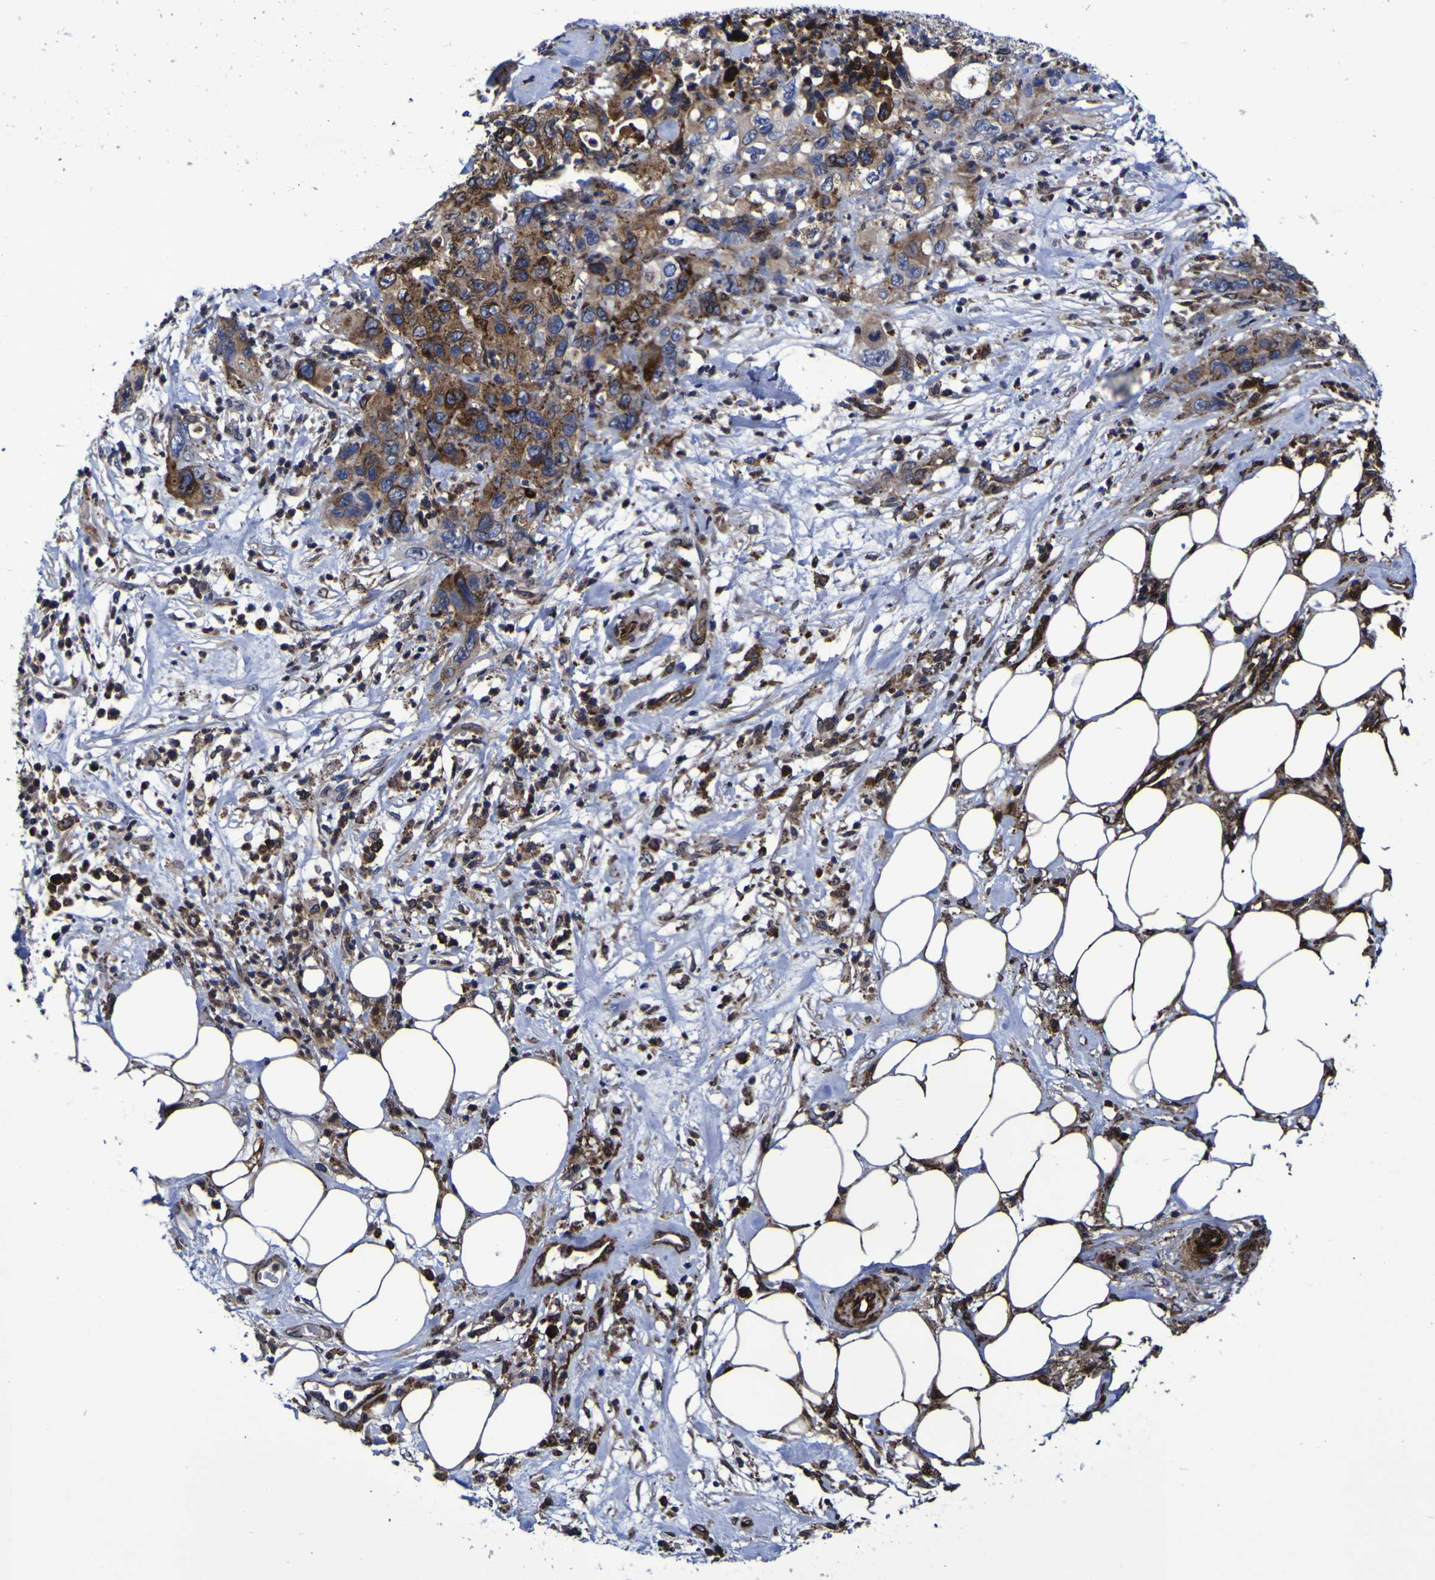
{"staining": {"intensity": "moderate", "quantity": ">75%", "location": "cytoplasmic/membranous"}, "tissue": "pancreatic cancer", "cell_type": "Tumor cells", "image_type": "cancer", "snomed": [{"axis": "morphology", "description": "Adenocarcinoma, NOS"}, {"axis": "topography", "description": "Pancreas"}], "caption": "Adenocarcinoma (pancreatic) stained with a protein marker shows moderate staining in tumor cells.", "gene": "MGLL", "patient": {"sex": "female", "age": 71}}